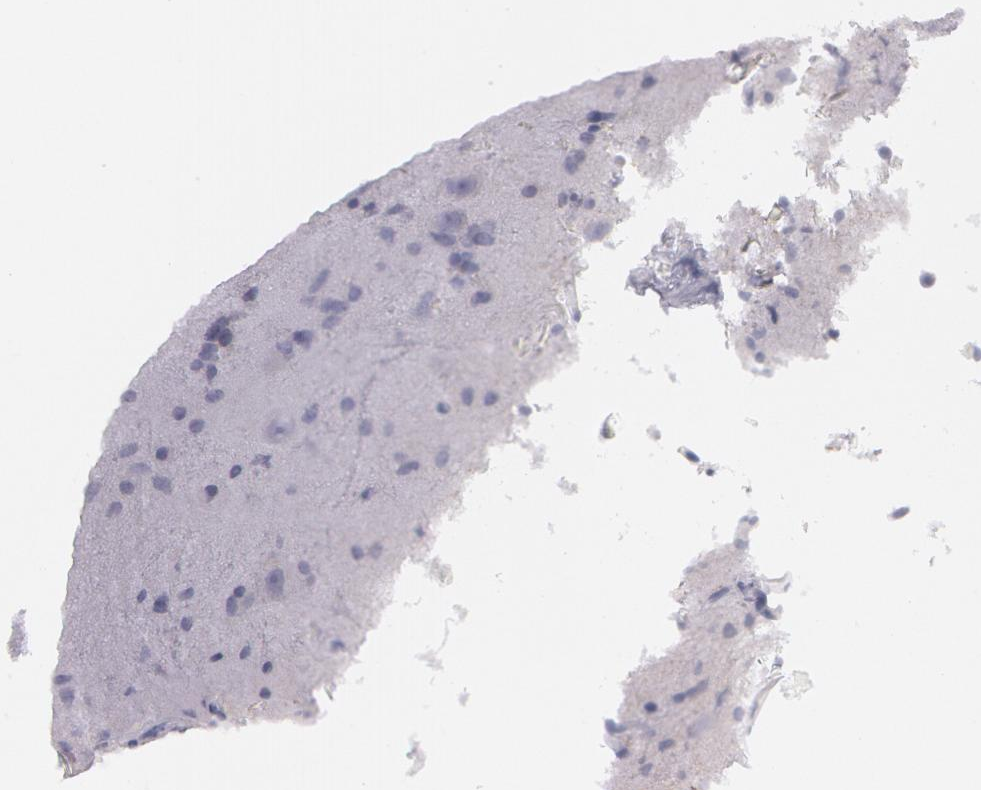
{"staining": {"intensity": "negative", "quantity": "none", "location": "none"}, "tissue": "glioma", "cell_type": "Tumor cells", "image_type": "cancer", "snomed": [{"axis": "morphology", "description": "Glioma, malignant, Low grade"}, {"axis": "topography", "description": "Brain"}], "caption": "The immunohistochemistry photomicrograph has no significant expression in tumor cells of glioma tissue.", "gene": "IL1RN", "patient": {"sex": "female", "age": 15}}